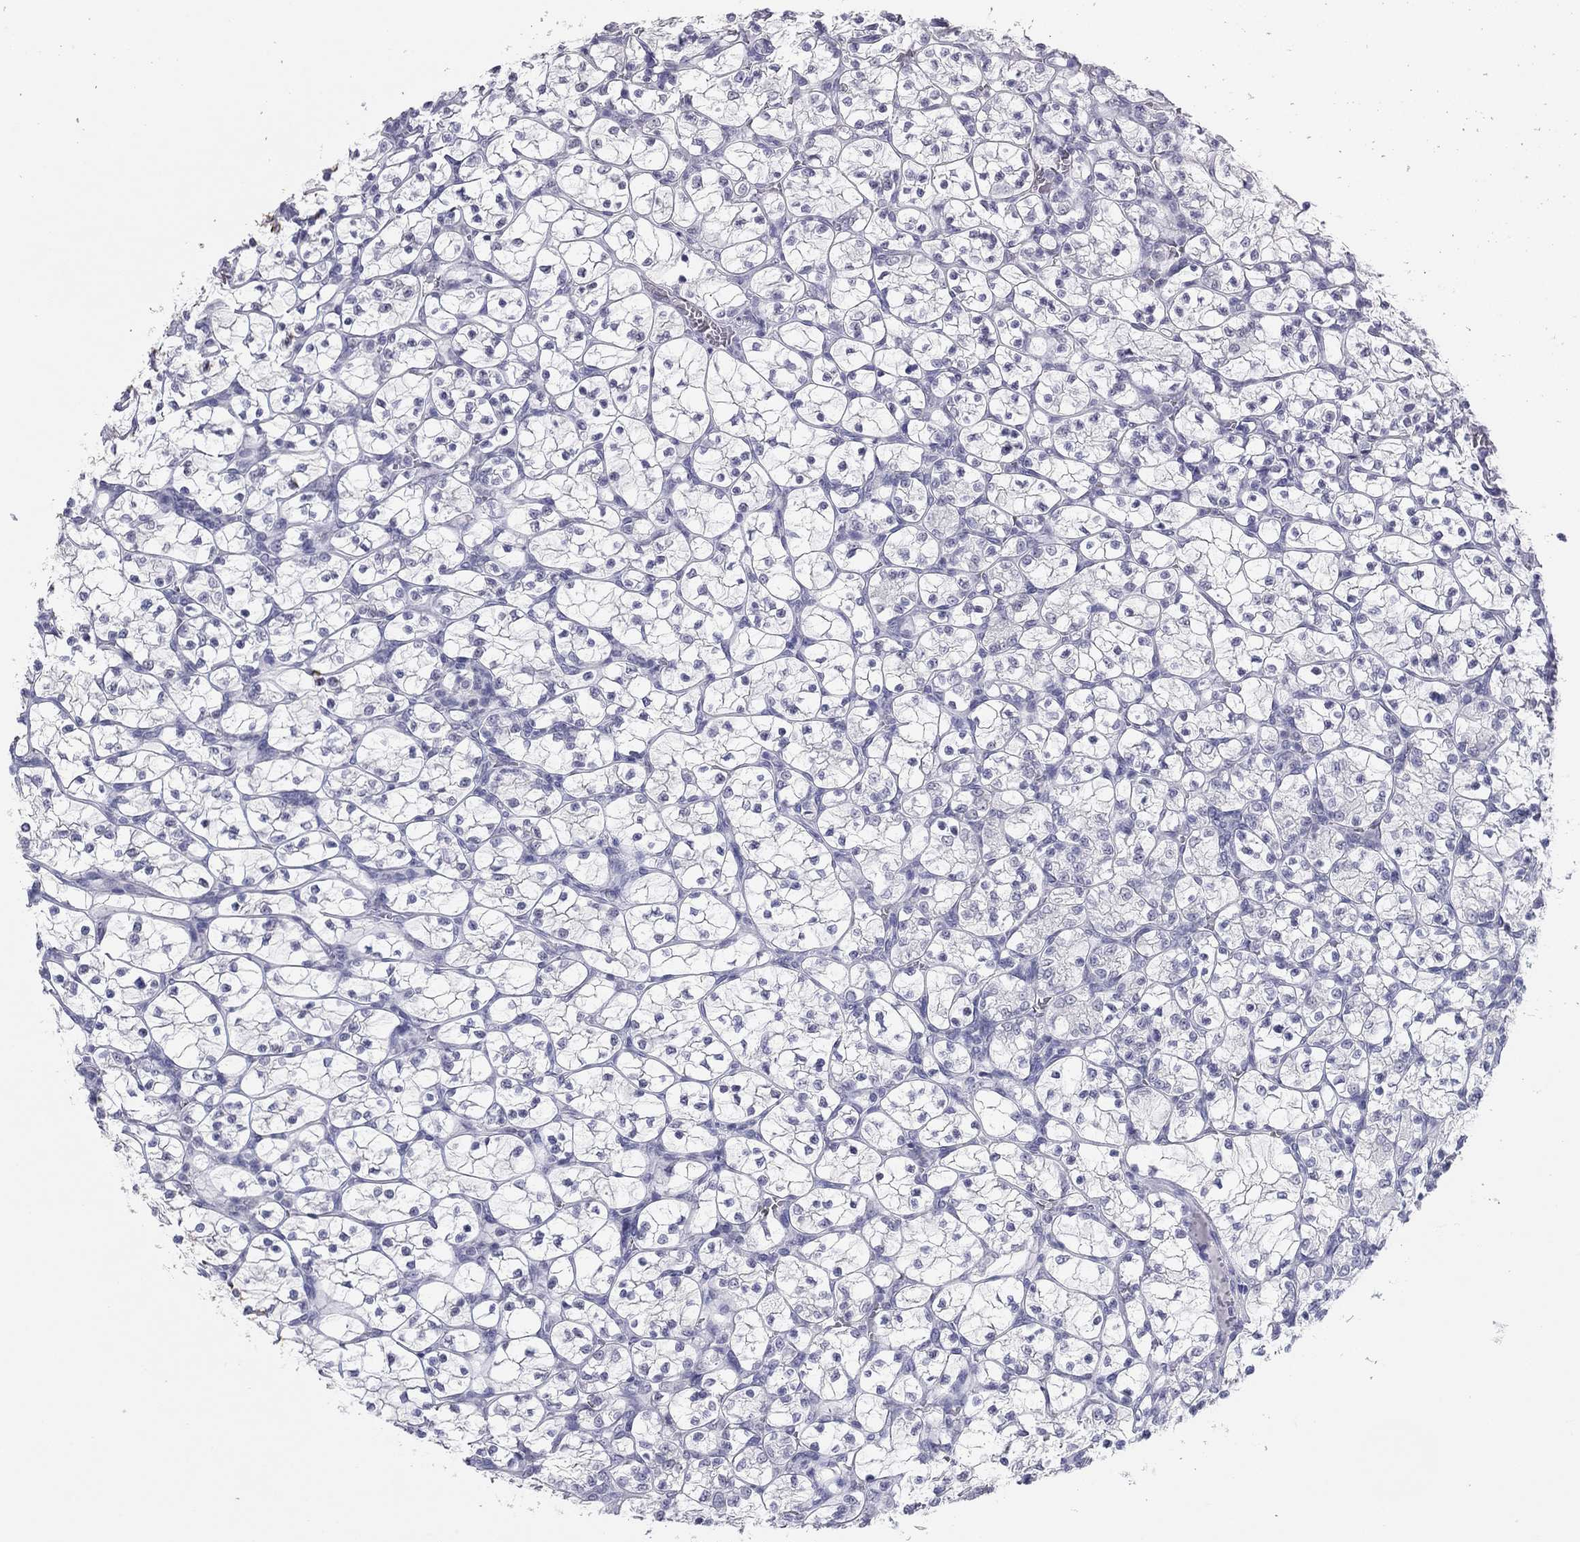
{"staining": {"intensity": "negative", "quantity": "none", "location": "none"}, "tissue": "renal cancer", "cell_type": "Tumor cells", "image_type": "cancer", "snomed": [{"axis": "morphology", "description": "Adenocarcinoma, NOS"}, {"axis": "topography", "description": "Kidney"}], "caption": "IHC of renal cancer reveals no expression in tumor cells.", "gene": "KRT75", "patient": {"sex": "female", "age": 89}}